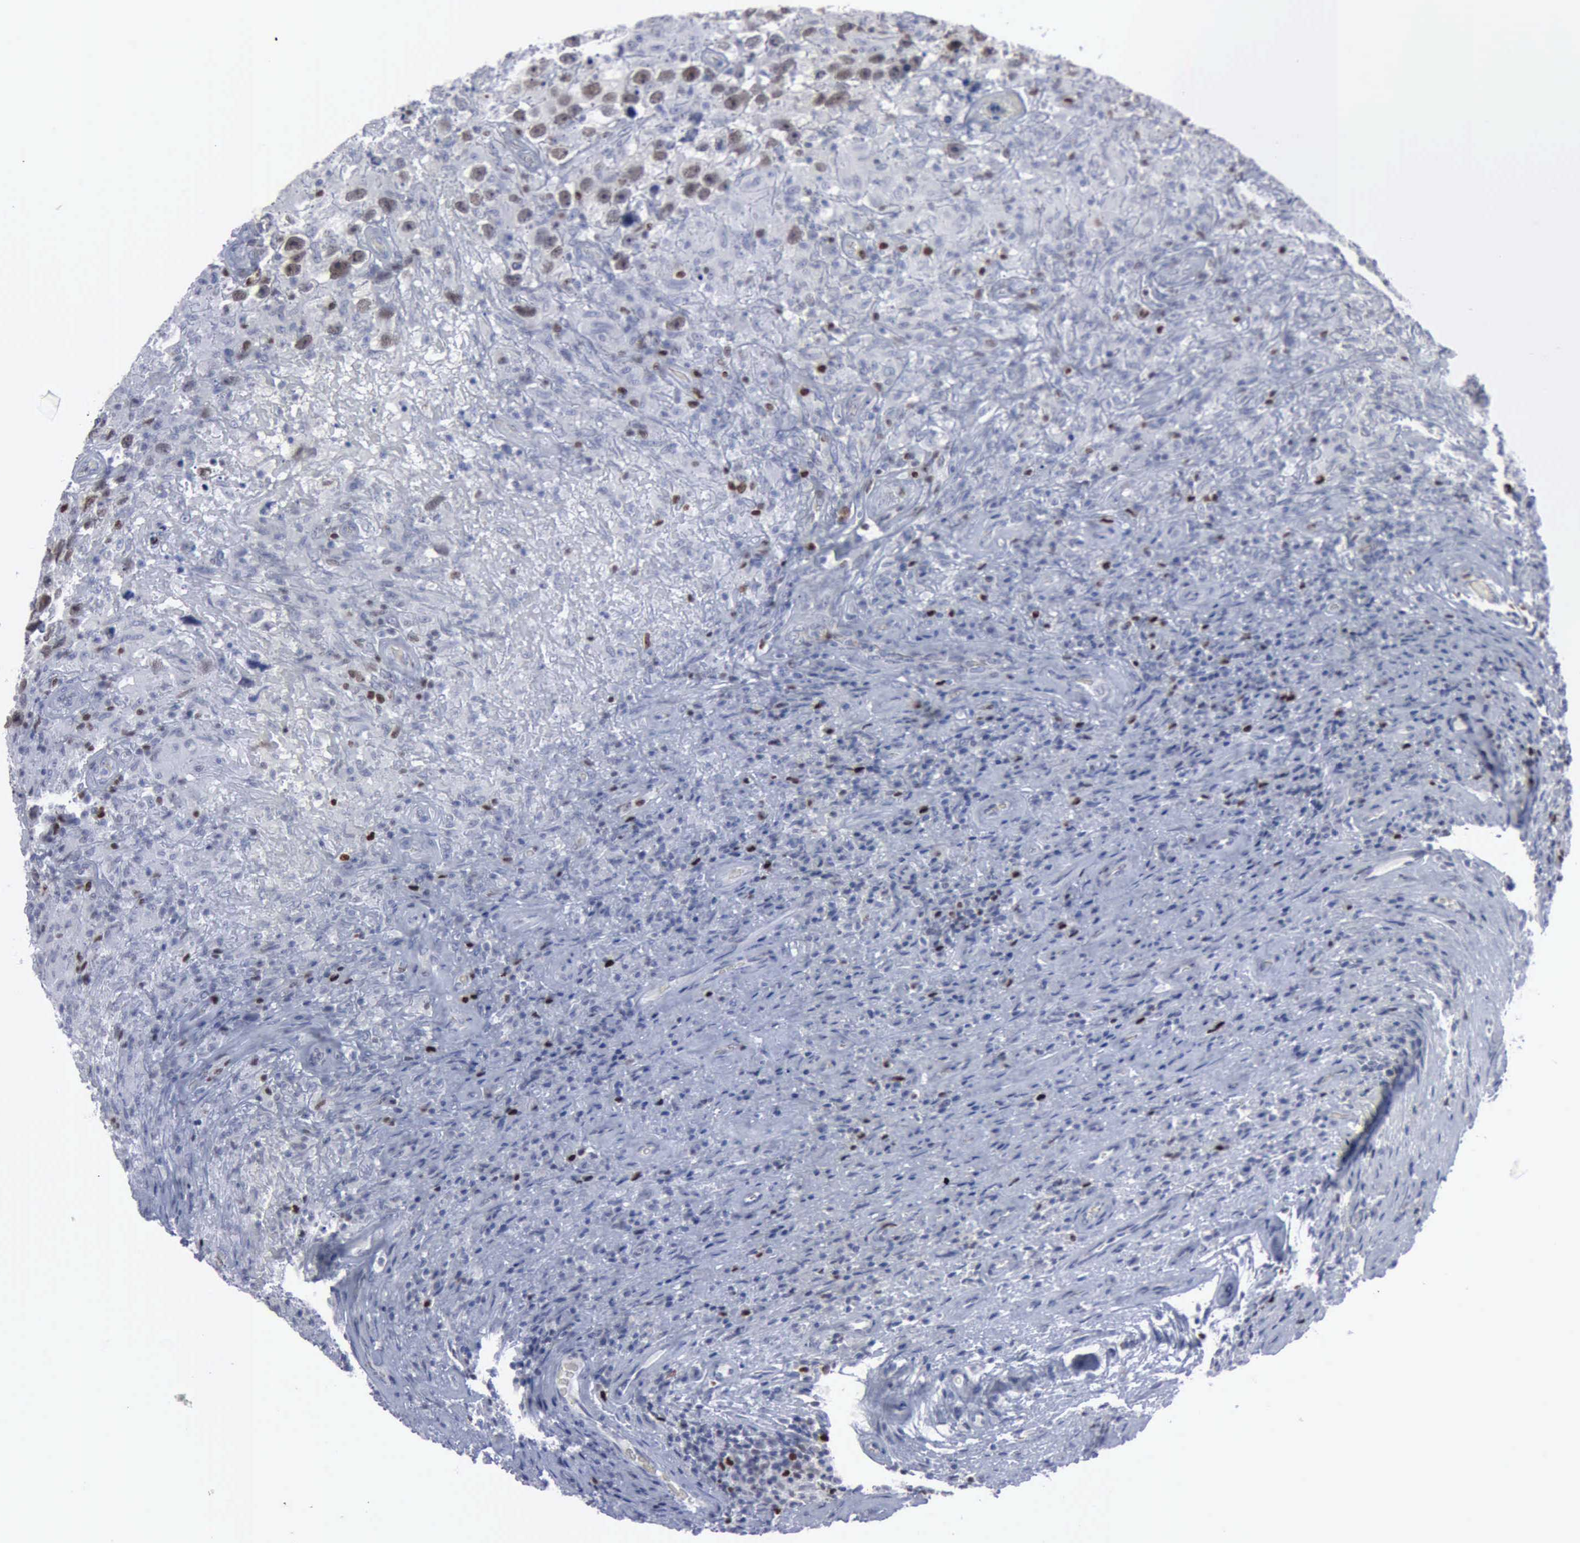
{"staining": {"intensity": "moderate", "quantity": "<25%", "location": "nuclear"}, "tissue": "testis cancer", "cell_type": "Tumor cells", "image_type": "cancer", "snomed": [{"axis": "morphology", "description": "Seminoma, NOS"}, {"axis": "topography", "description": "Testis"}], "caption": "A micrograph showing moderate nuclear staining in approximately <25% of tumor cells in seminoma (testis), as visualized by brown immunohistochemical staining.", "gene": "MCM5", "patient": {"sex": "male", "age": 34}}